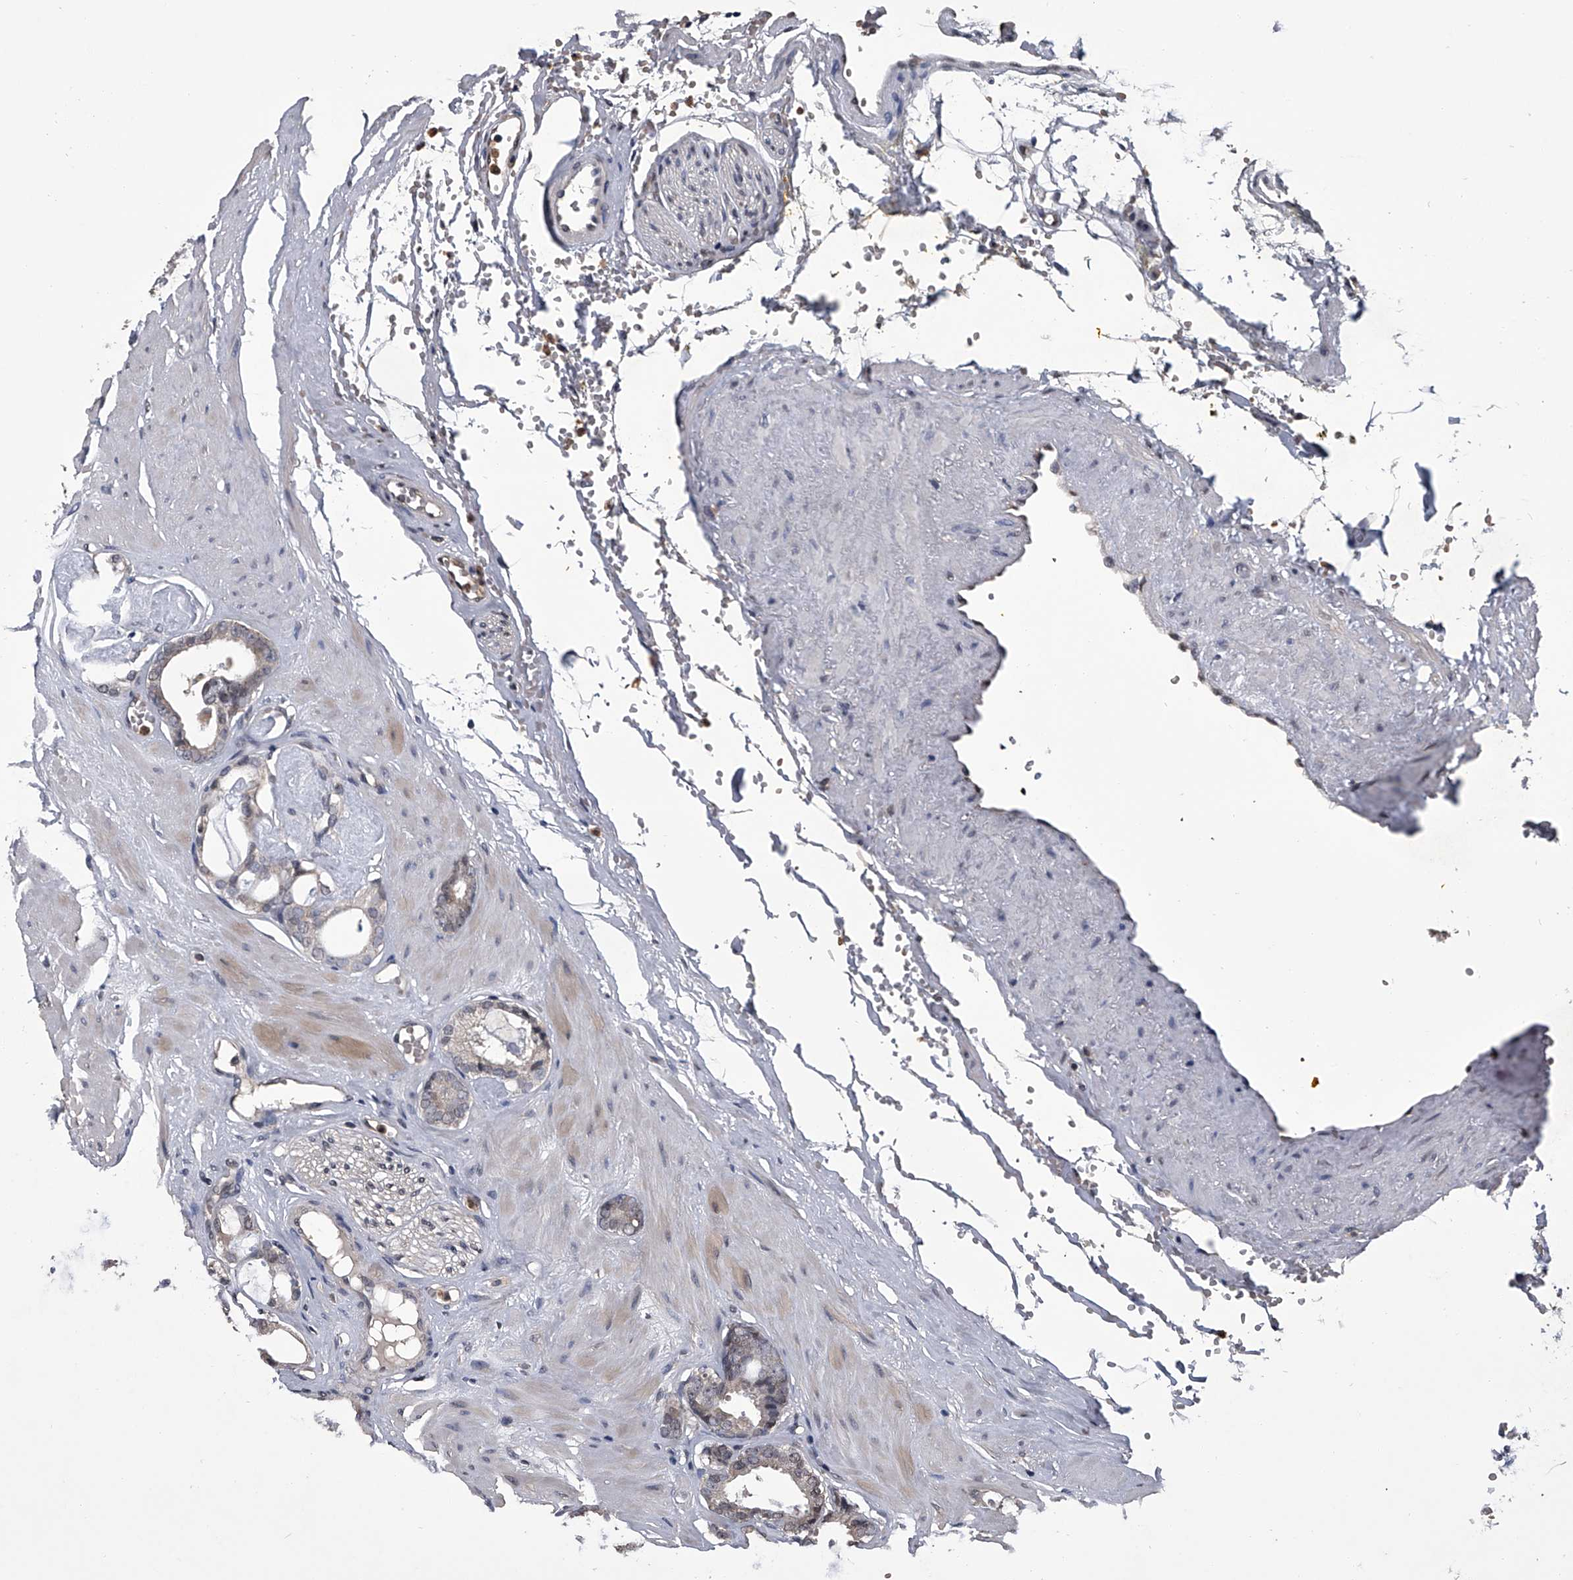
{"staining": {"intensity": "weak", "quantity": "<25%", "location": "cytoplasmic/membranous"}, "tissue": "prostate cancer", "cell_type": "Tumor cells", "image_type": "cancer", "snomed": [{"axis": "morphology", "description": "Adenocarcinoma, Low grade"}, {"axis": "topography", "description": "Prostate"}], "caption": "DAB immunohistochemical staining of human low-grade adenocarcinoma (prostate) demonstrates no significant expression in tumor cells.", "gene": "TSNAX", "patient": {"sex": "male", "age": 53}}